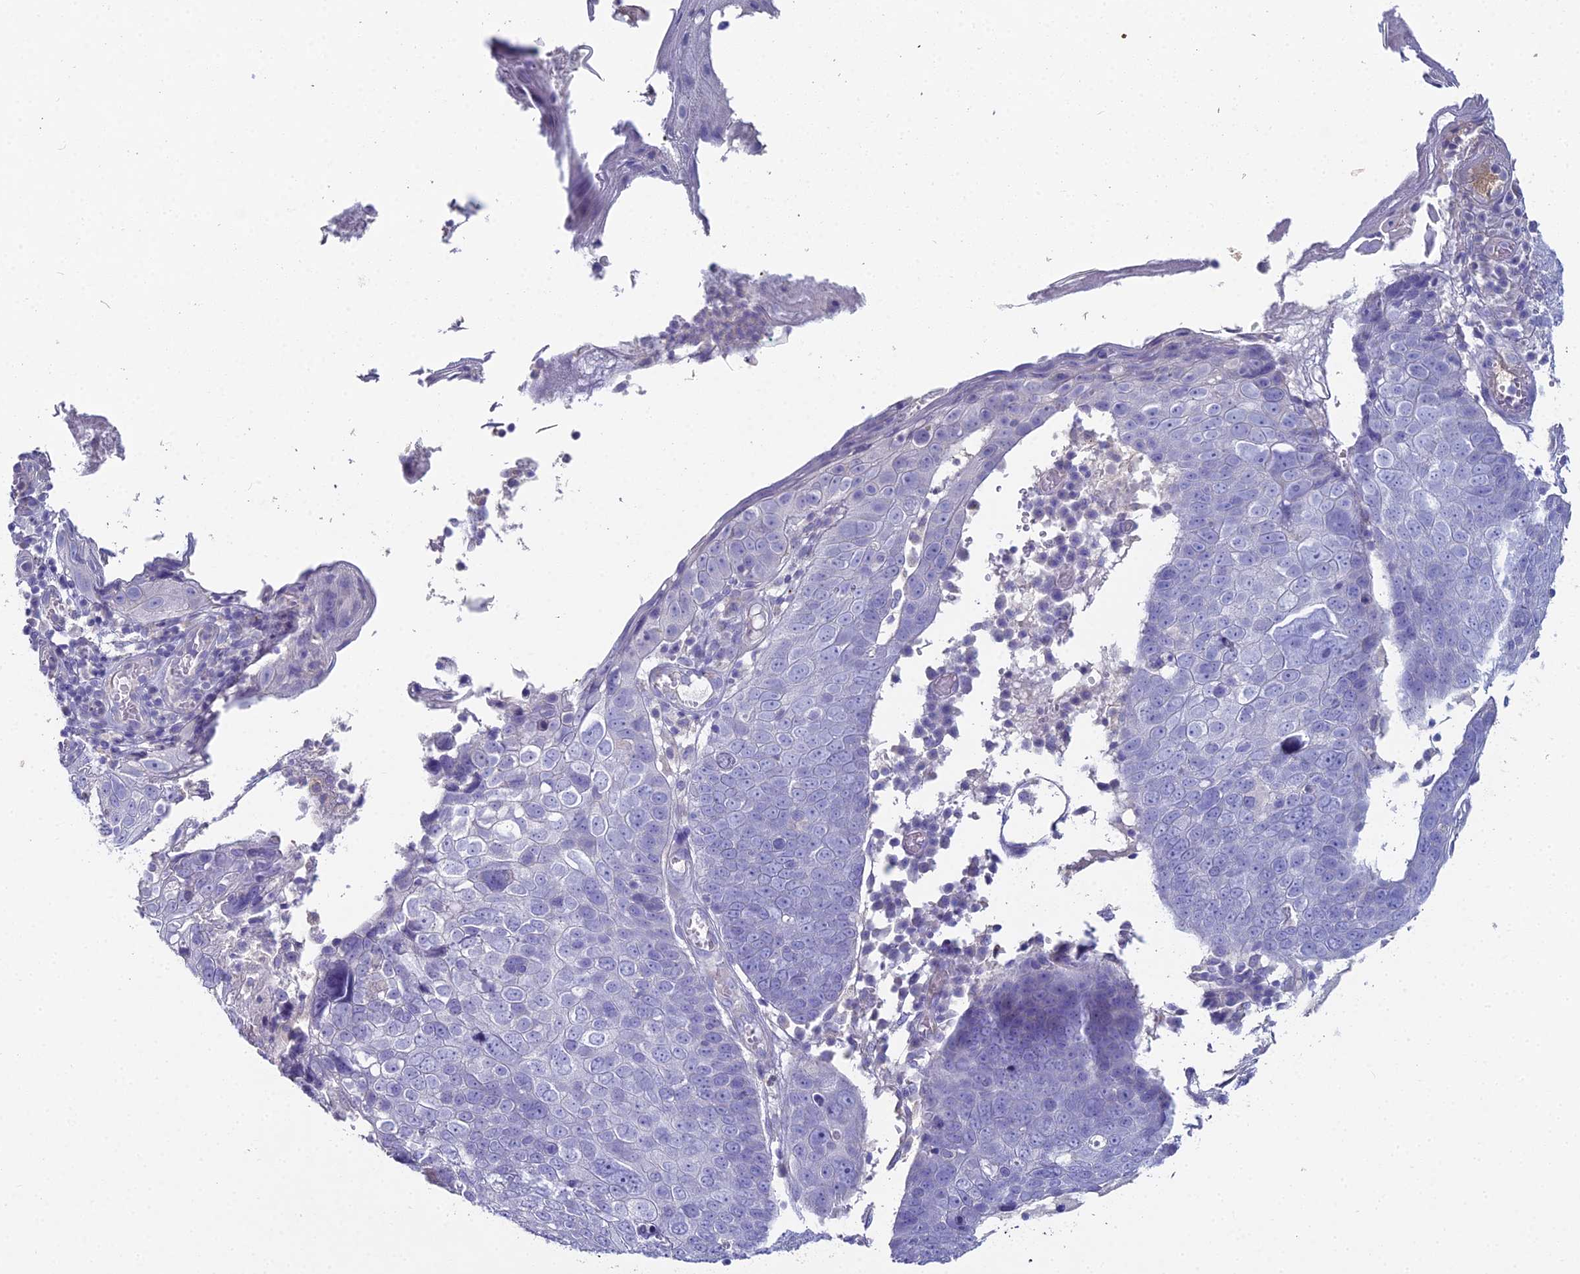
{"staining": {"intensity": "negative", "quantity": "none", "location": "none"}, "tissue": "skin cancer", "cell_type": "Tumor cells", "image_type": "cancer", "snomed": [{"axis": "morphology", "description": "Squamous cell carcinoma, NOS"}, {"axis": "topography", "description": "Skin"}], "caption": "IHC micrograph of neoplastic tissue: skin squamous cell carcinoma stained with DAB (3,3'-diaminobenzidine) exhibits no significant protein positivity in tumor cells. (Stains: DAB immunohistochemistry with hematoxylin counter stain, Microscopy: brightfield microscopy at high magnification).", "gene": "NCAM1", "patient": {"sex": "male", "age": 71}}